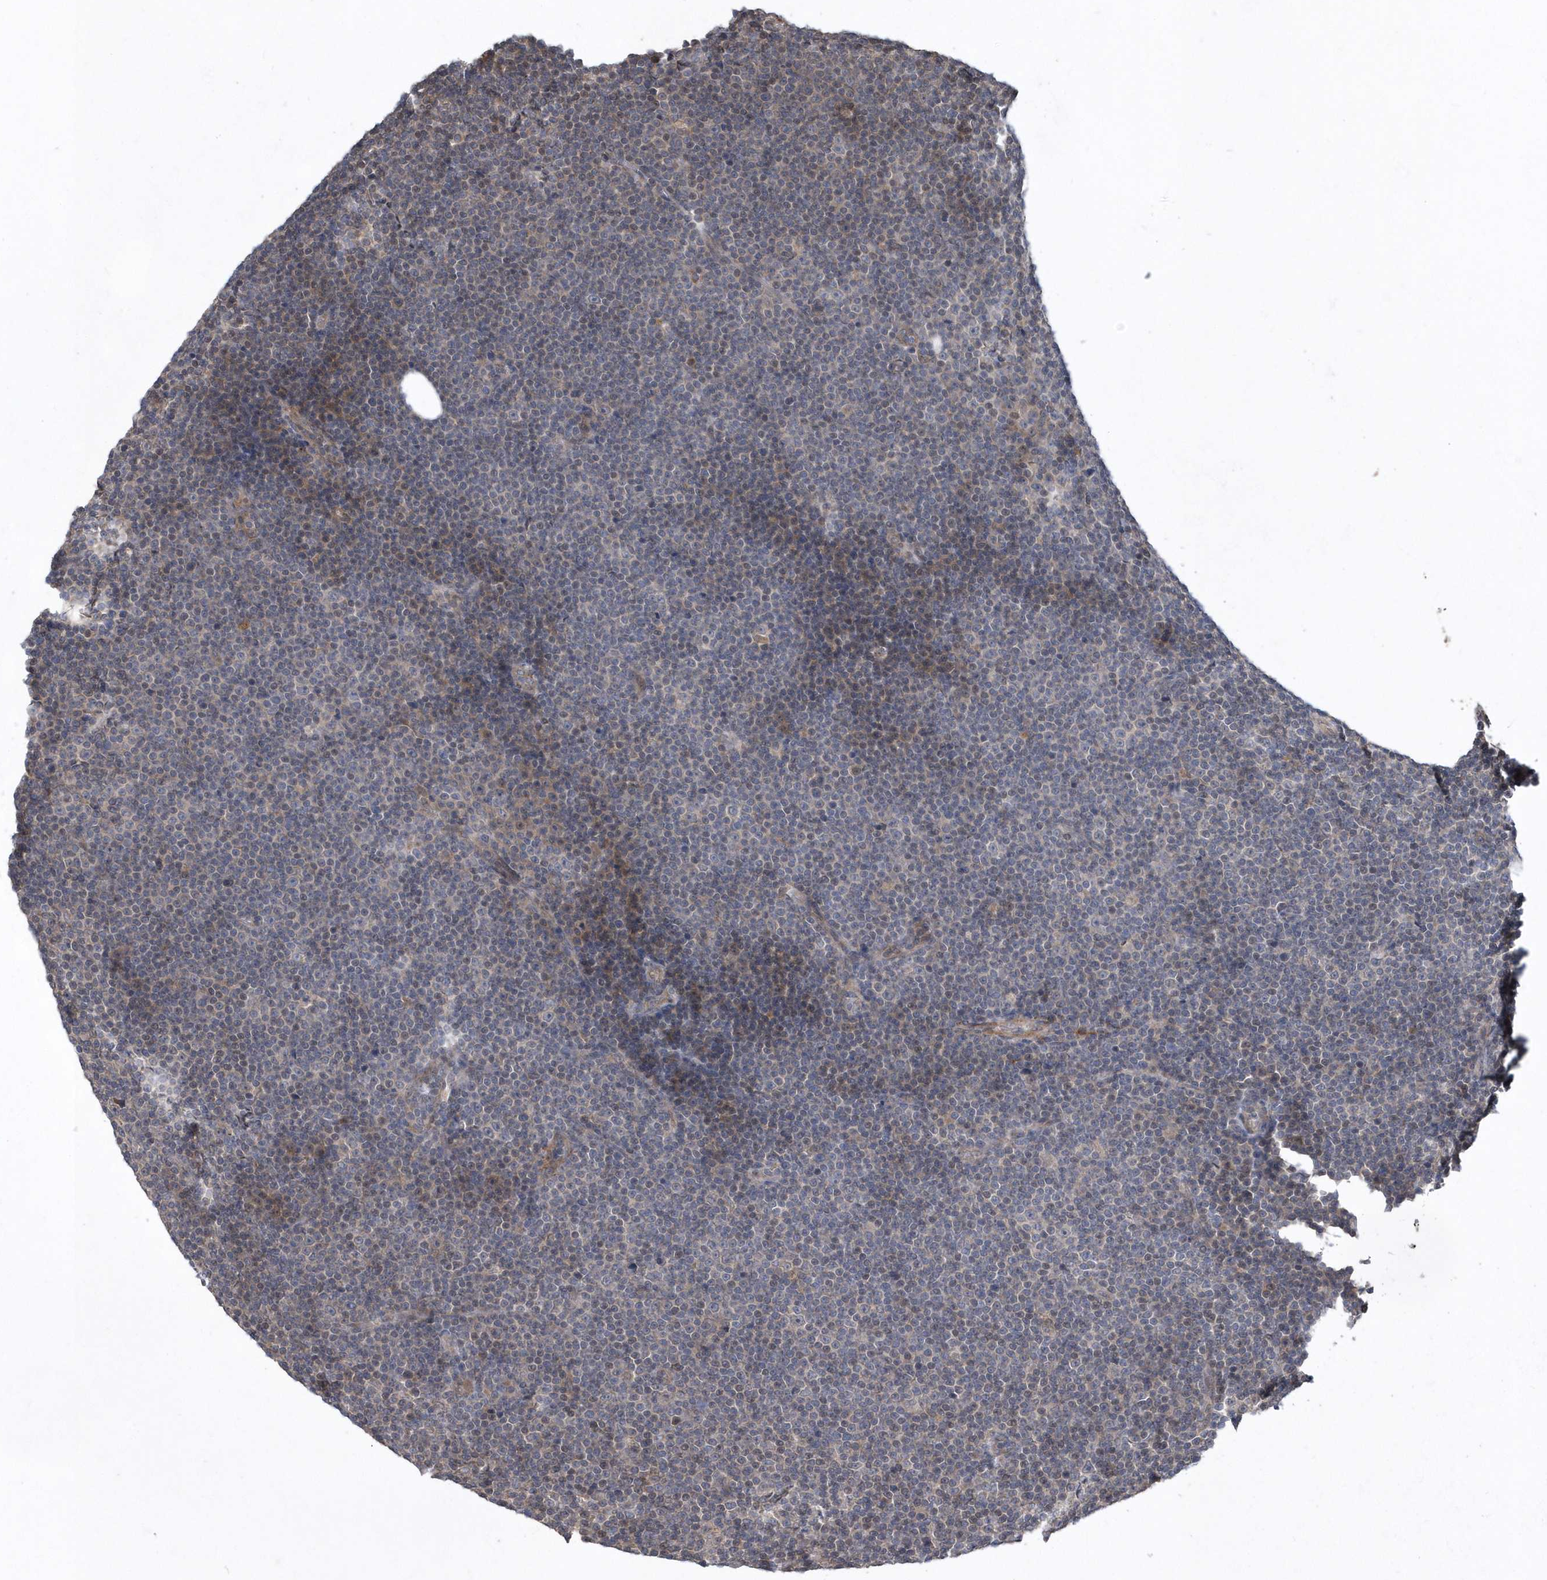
{"staining": {"intensity": "negative", "quantity": "none", "location": "none"}, "tissue": "lymphoma", "cell_type": "Tumor cells", "image_type": "cancer", "snomed": [{"axis": "morphology", "description": "Malignant lymphoma, non-Hodgkin's type, Low grade"}, {"axis": "topography", "description": "Lymph node"}], "caption": "Photomicrograph shows no protein staining in tumor cells of lymphoma tissue.", "gene": "HMGCS1", "patient": {"sex": "female", "age": 67}}